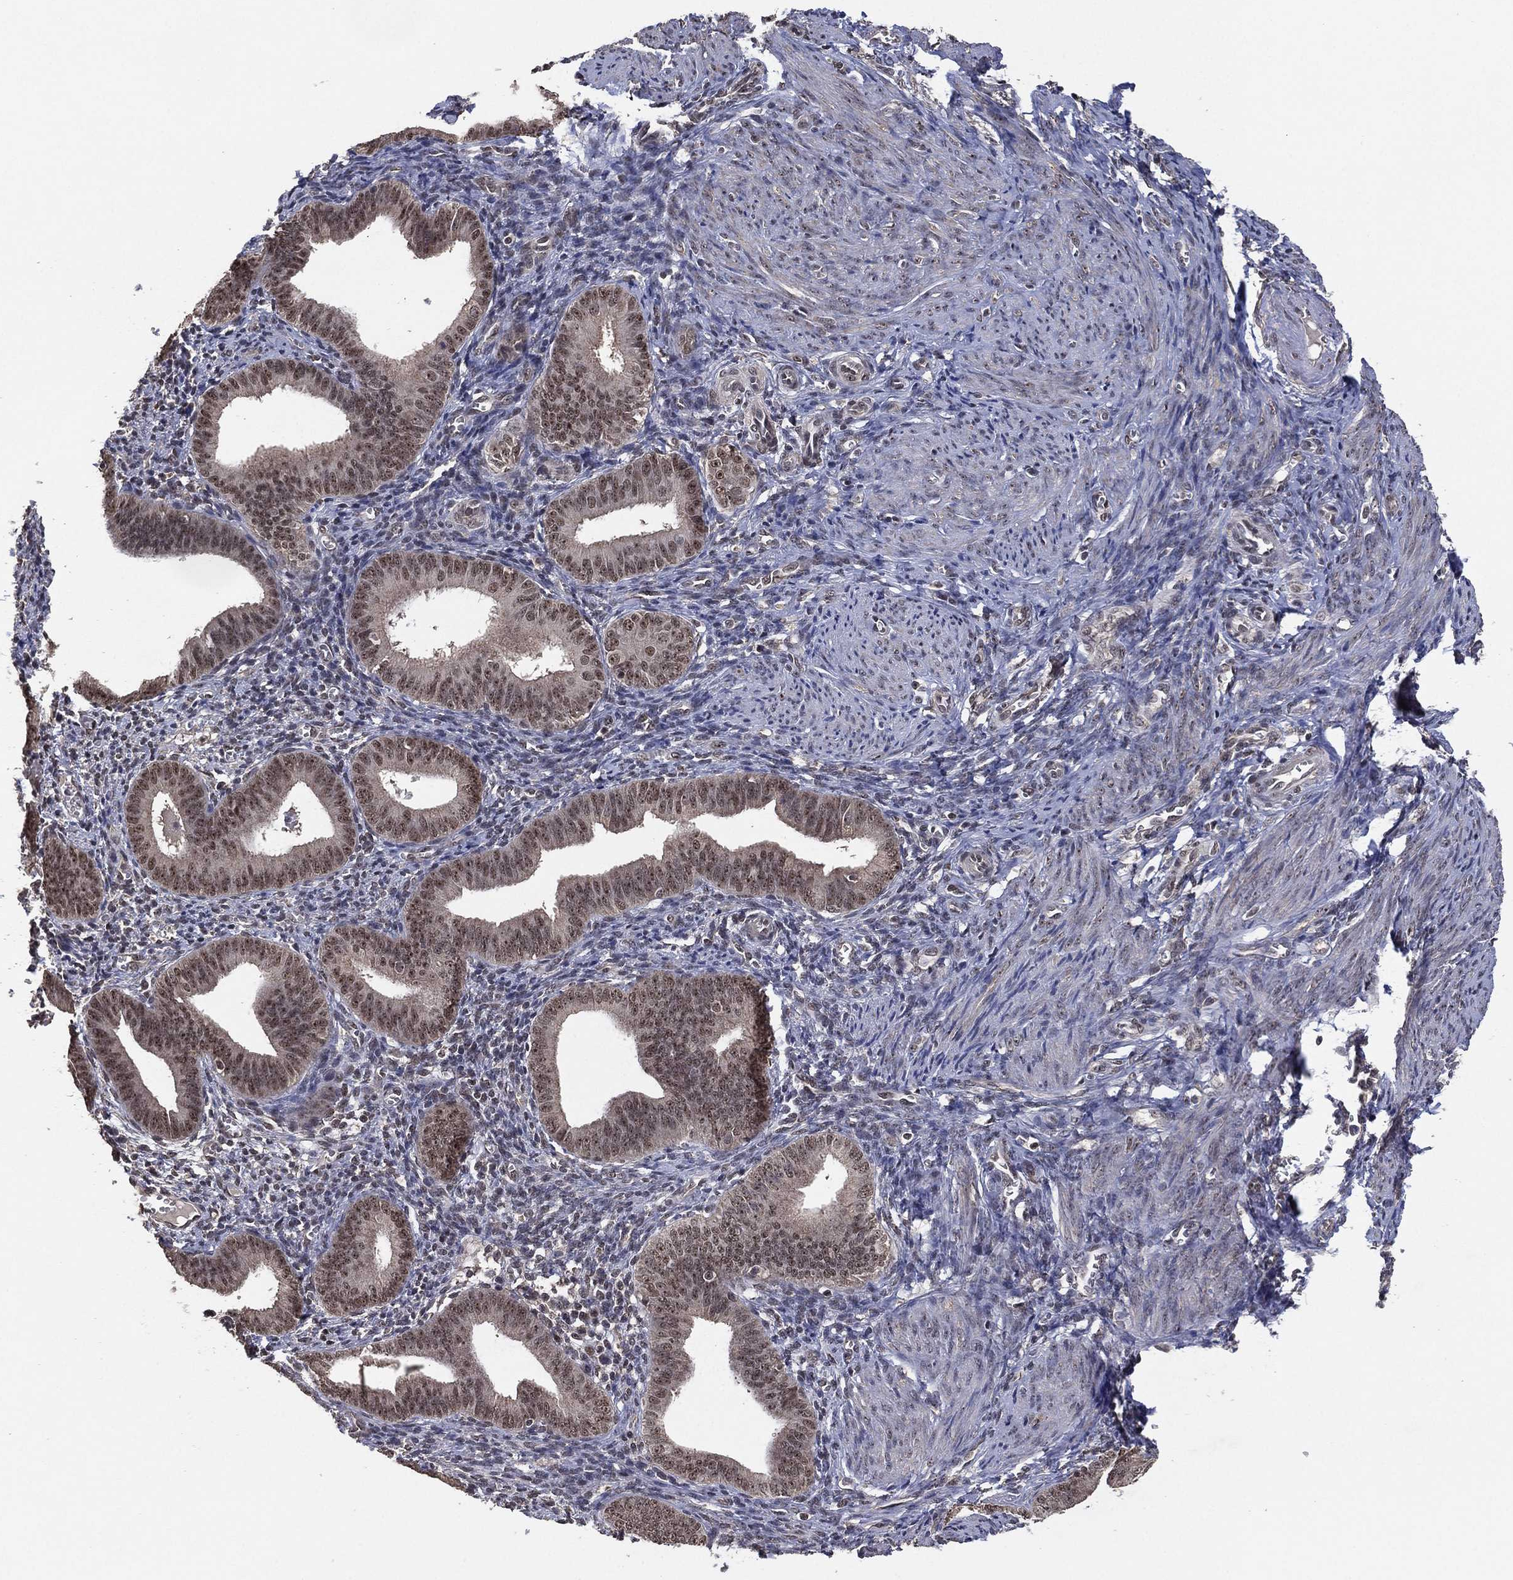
{"staining": {"intensity": "negative", "quantity": "none", "location": "none"}, "tissue": "endometrium", "cell_type": "Cells in endometrial stroma", "image_type": "normal", "snomed": [{"axis": "morphology", "description": "Normal tissue, NOS"}, {"axis": "topography", "description": "Endometrium"}], "caption": "Protein analysis of benign endometrium shows no significant staining in cells in endometrial stroma.", "gene": "NELFCD", "patient": {"sex": "female", "age": 42}}